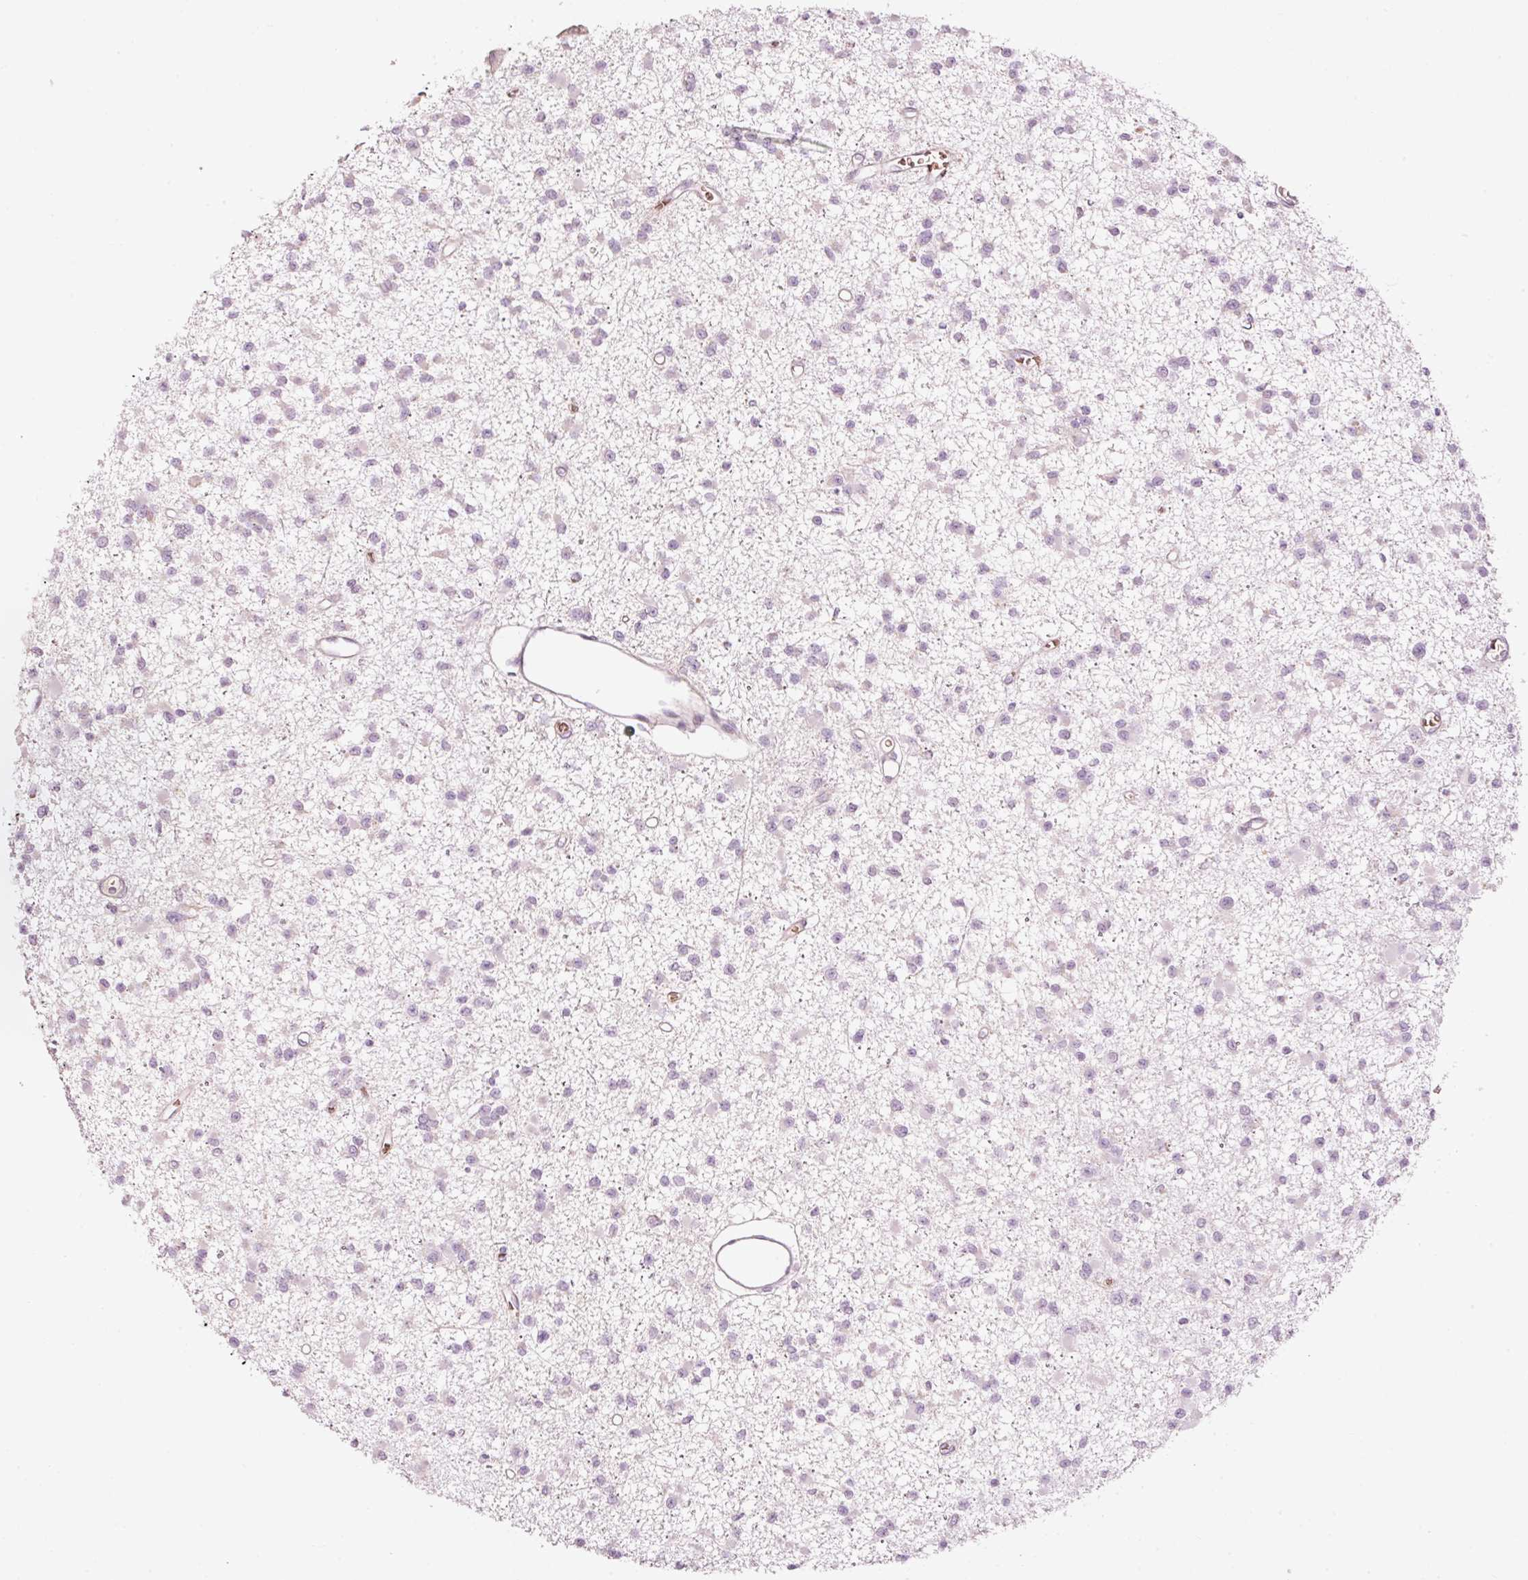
{"staining": {"intensity": "negative", "quantity": "none", "location": "none"}, "tissue": "glioma", "cell_type": "Tumor cells", "image_type": "cancer", "snomed": [{"axis": "morphology", "description": "Glioma, malignant, Low grade"}, {"axis": "topography", "description": "Brain"}], "caption": "Immunohistochemical staining of glioma shows no significant expression in tumor cells.", "gene": "LDHAL6B", "patient": {"sex": "female", "age": 22}}